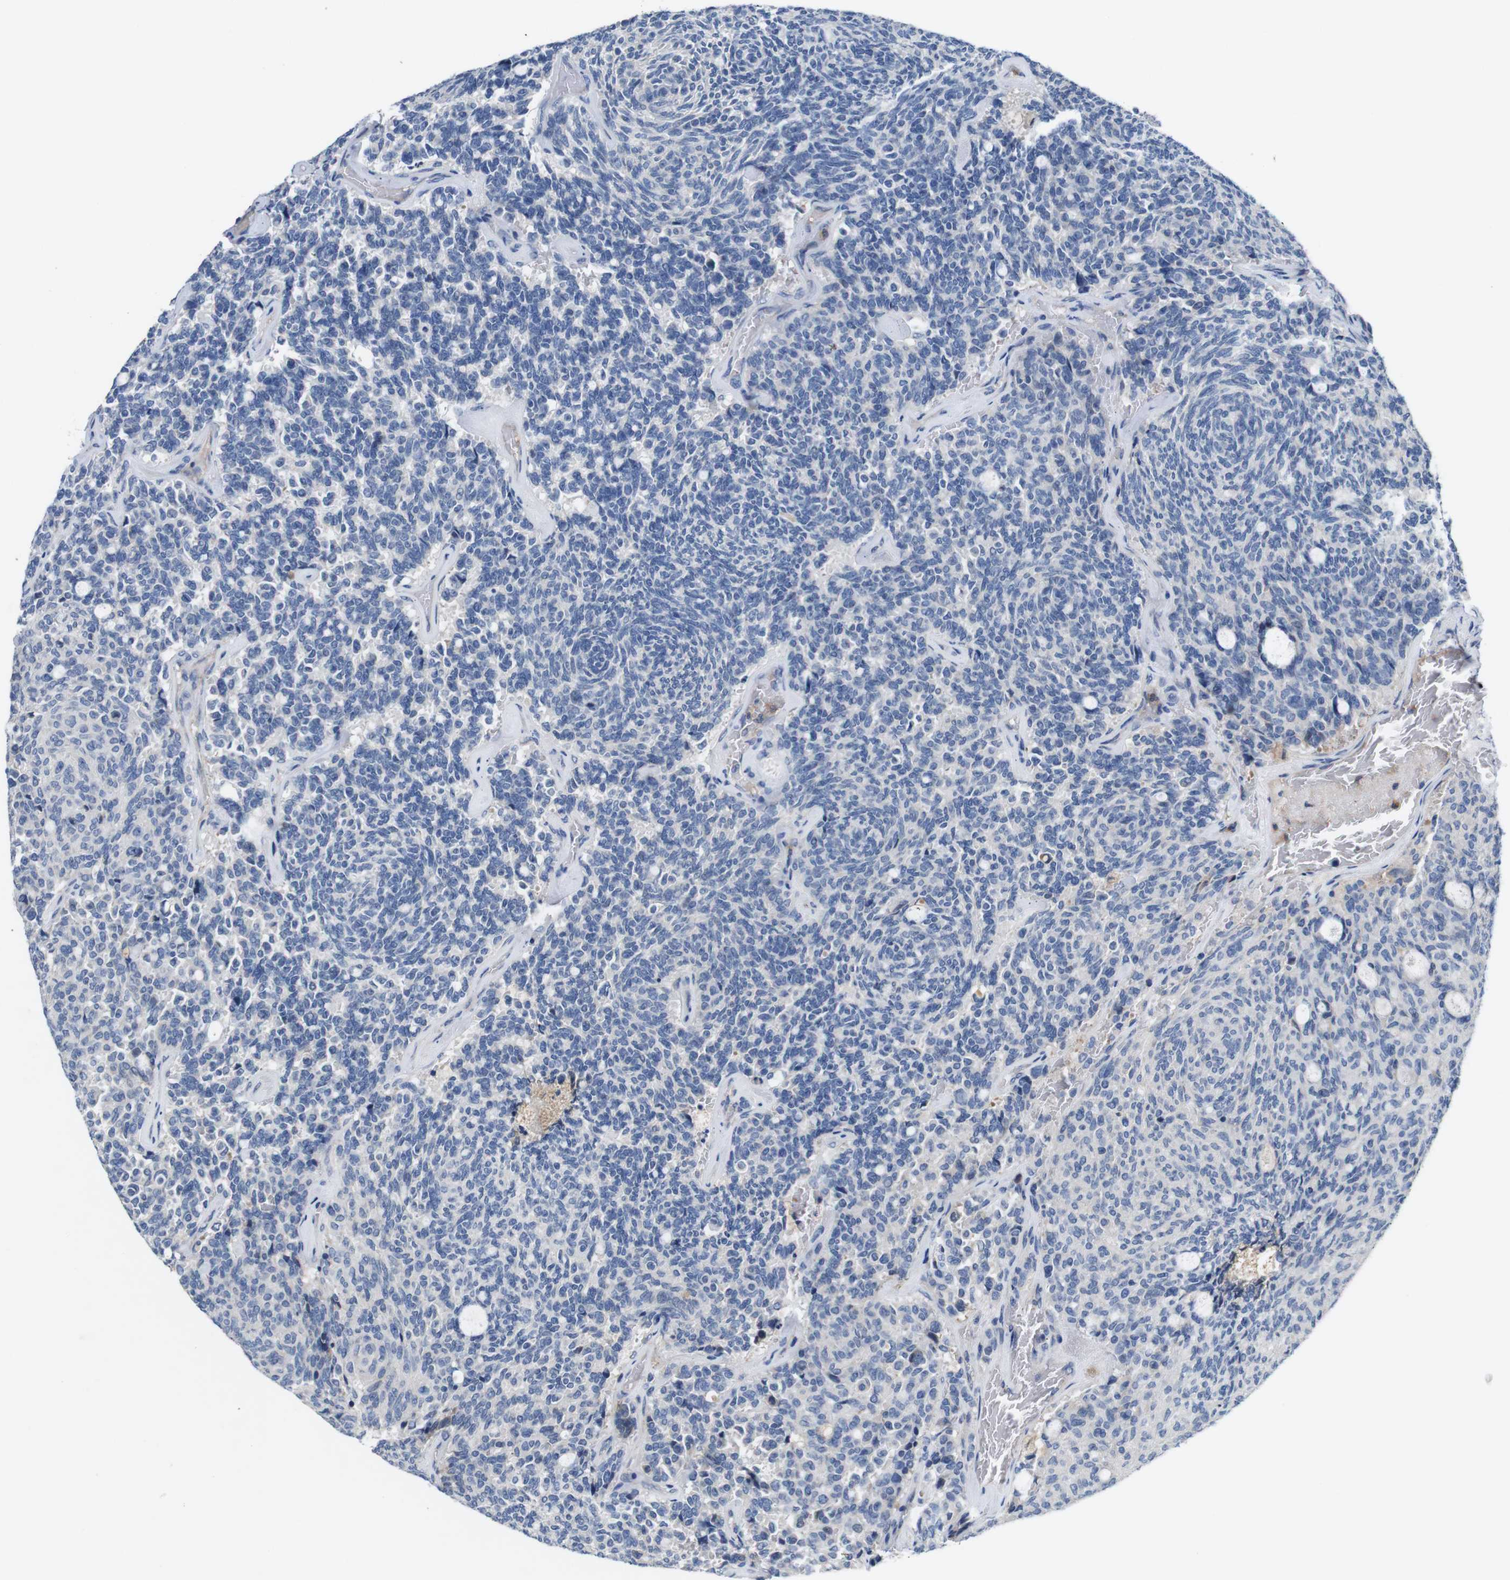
{"staining": {"intensity": "negative", "quantity": "none", "location": "none"}, "tissue": "carcinoid", "cell_type": "Tumor cells", "image_type": "cancer", "snomed": [{"axis": "morphology", "description": "Carcinoid, malignant, NOS"}, {"axis": "topography", "description": "Pancreas"}], "caption": "Image shows no protein staining in tumor cells of carcinoid tissue.", "gene": "C1RL", "patient": {"sex": "female", "age": 54}}